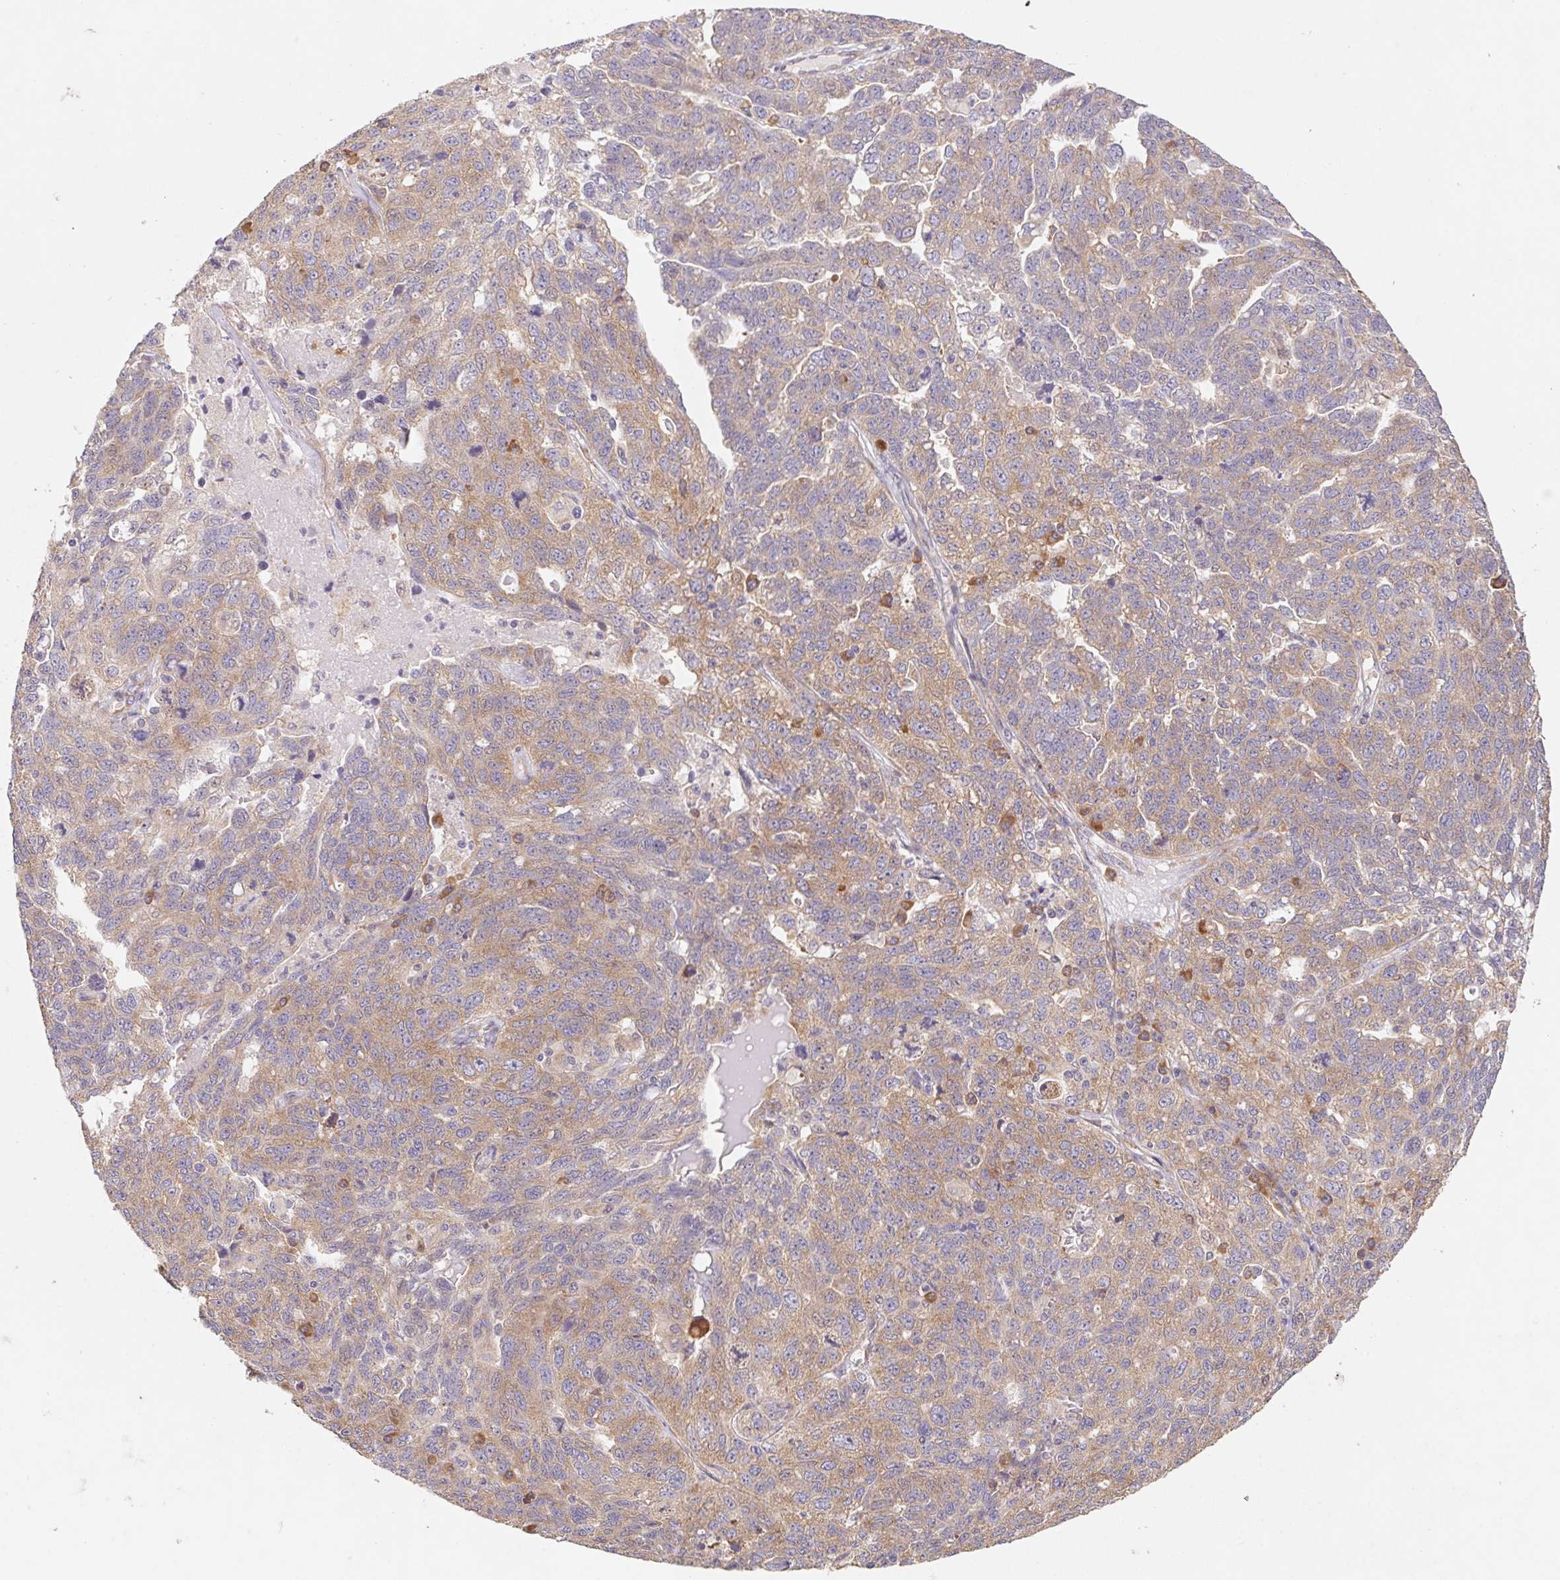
{"staining": {"intensity": "moderate", "quantity": "25%-75%", "location": "cytoplasmic/membranous"}, "tissue": "ovarian cancer", "cell_type": "Tumor cells", "image_type": "cancer", "snomed": [{"axis": "morphology", "description": "Cystadenocarcinoma, serous, NOS"}, {"axis": "topography", "description": "Ovary"}], "caption": "Immunohistochemical staining of human ovarian cancer (serous cystadenocarcinoma) reveals moderate cytoplasmic/membranous protein expression in approximately 25%-75% of tumor cells. The staining is performed using DAB brown chromogen to label protein expression. The nuclei are counter-stained blue using hematoxylin.", "gene": "RPL27A", "patient": {"sex": "female", "age": 71}}